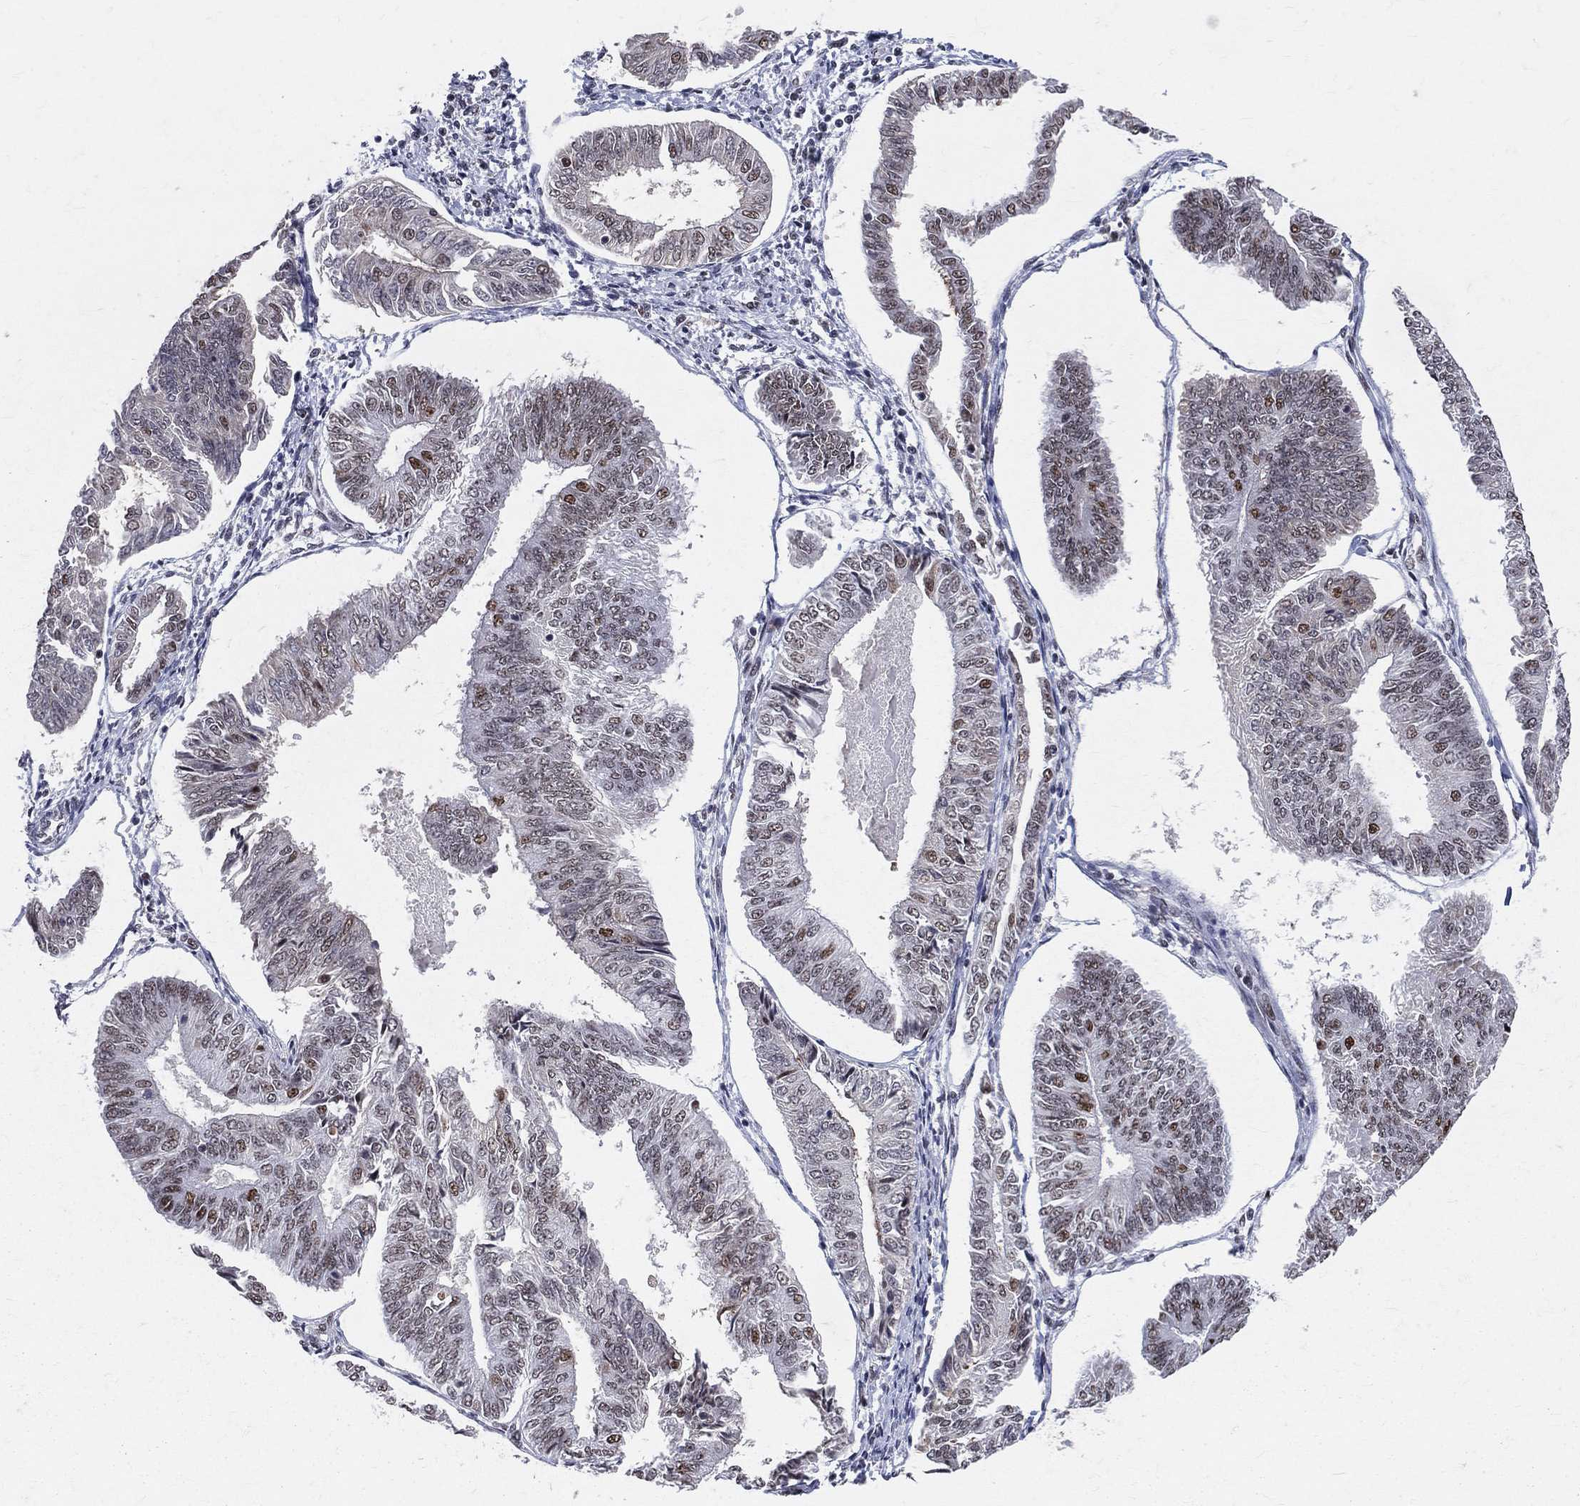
{"staining": {"intensity": "moderate", "quantity": "<25%", "location": "nuclear"}, "tissue": "endometrial cancer", "cell_type": "Tumor cells", "image_type": "cancer", "snomed": [{"axis": "morphology", "description": "Adenocarcinoma, NOS"}, {"axis": "topography", "description": "Endometrium"}], "caption": "IHC histopathology image of endometrial adenocarcinoma stained for a protein (brown), which reveals low levels of moderate nuclear staining in approximately <25% of tumor cells.", "gene": "CDK7", "patient": {"sex": "female", "age": 58}}